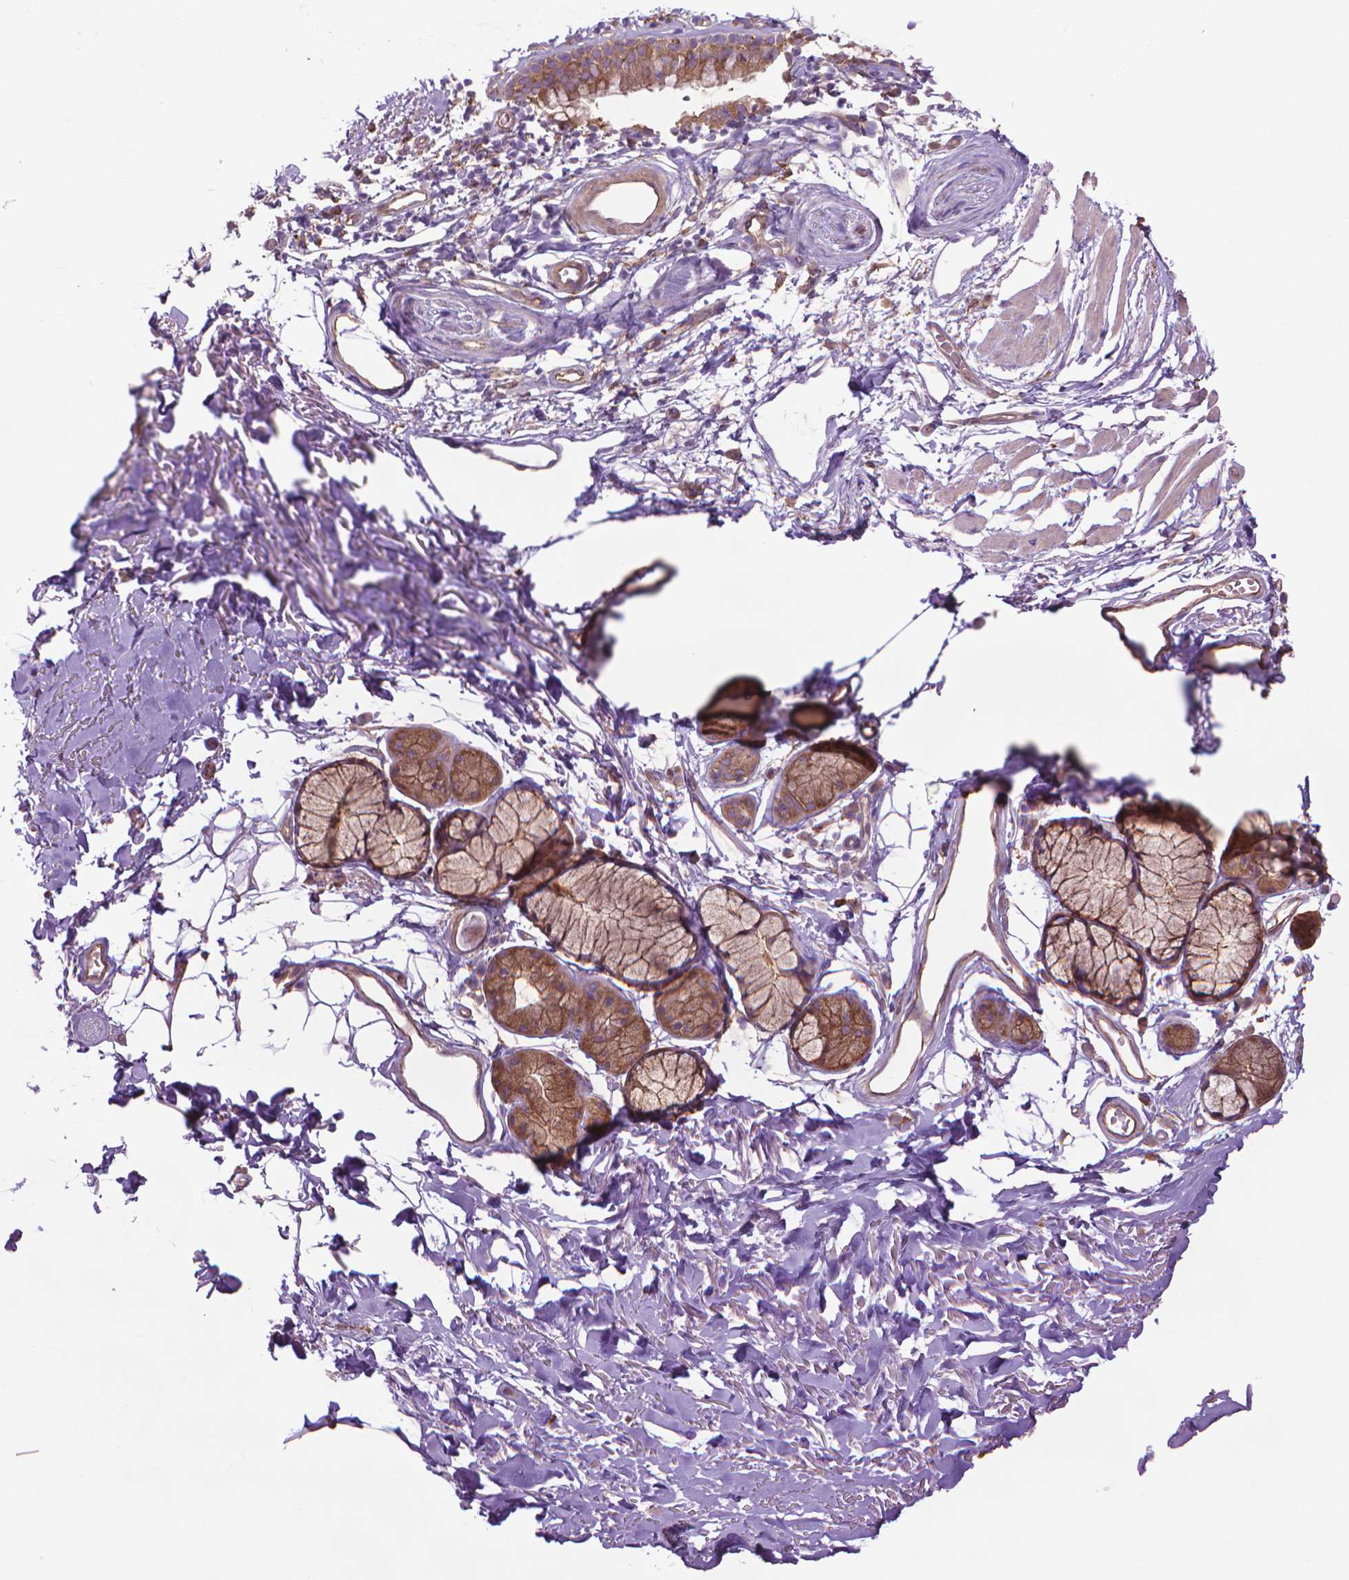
{"staining": {"intensity": "negative", "quantity": "none", "location": "none"}, "tissue": "adipose tissue", "cell_type": "Adipocytes", "image_type": "normal", "snomed": [{"axis": "morphology", "description": "Normal tissue, NOS"}, {"axis": "topography", "description": "Cartilage tissue"}, {"axis": "topography", "description": "Bronchus"}], "caption": "IHC of benign adipose tissue reveals no staining in adipocytes. (Brightfield microscopy of DAB (3,3'-diaminobenzidine) immunohistochemistry at high magnification).", "gene": "CORO1B", "patient": {"sex": "female", "age": 79}}